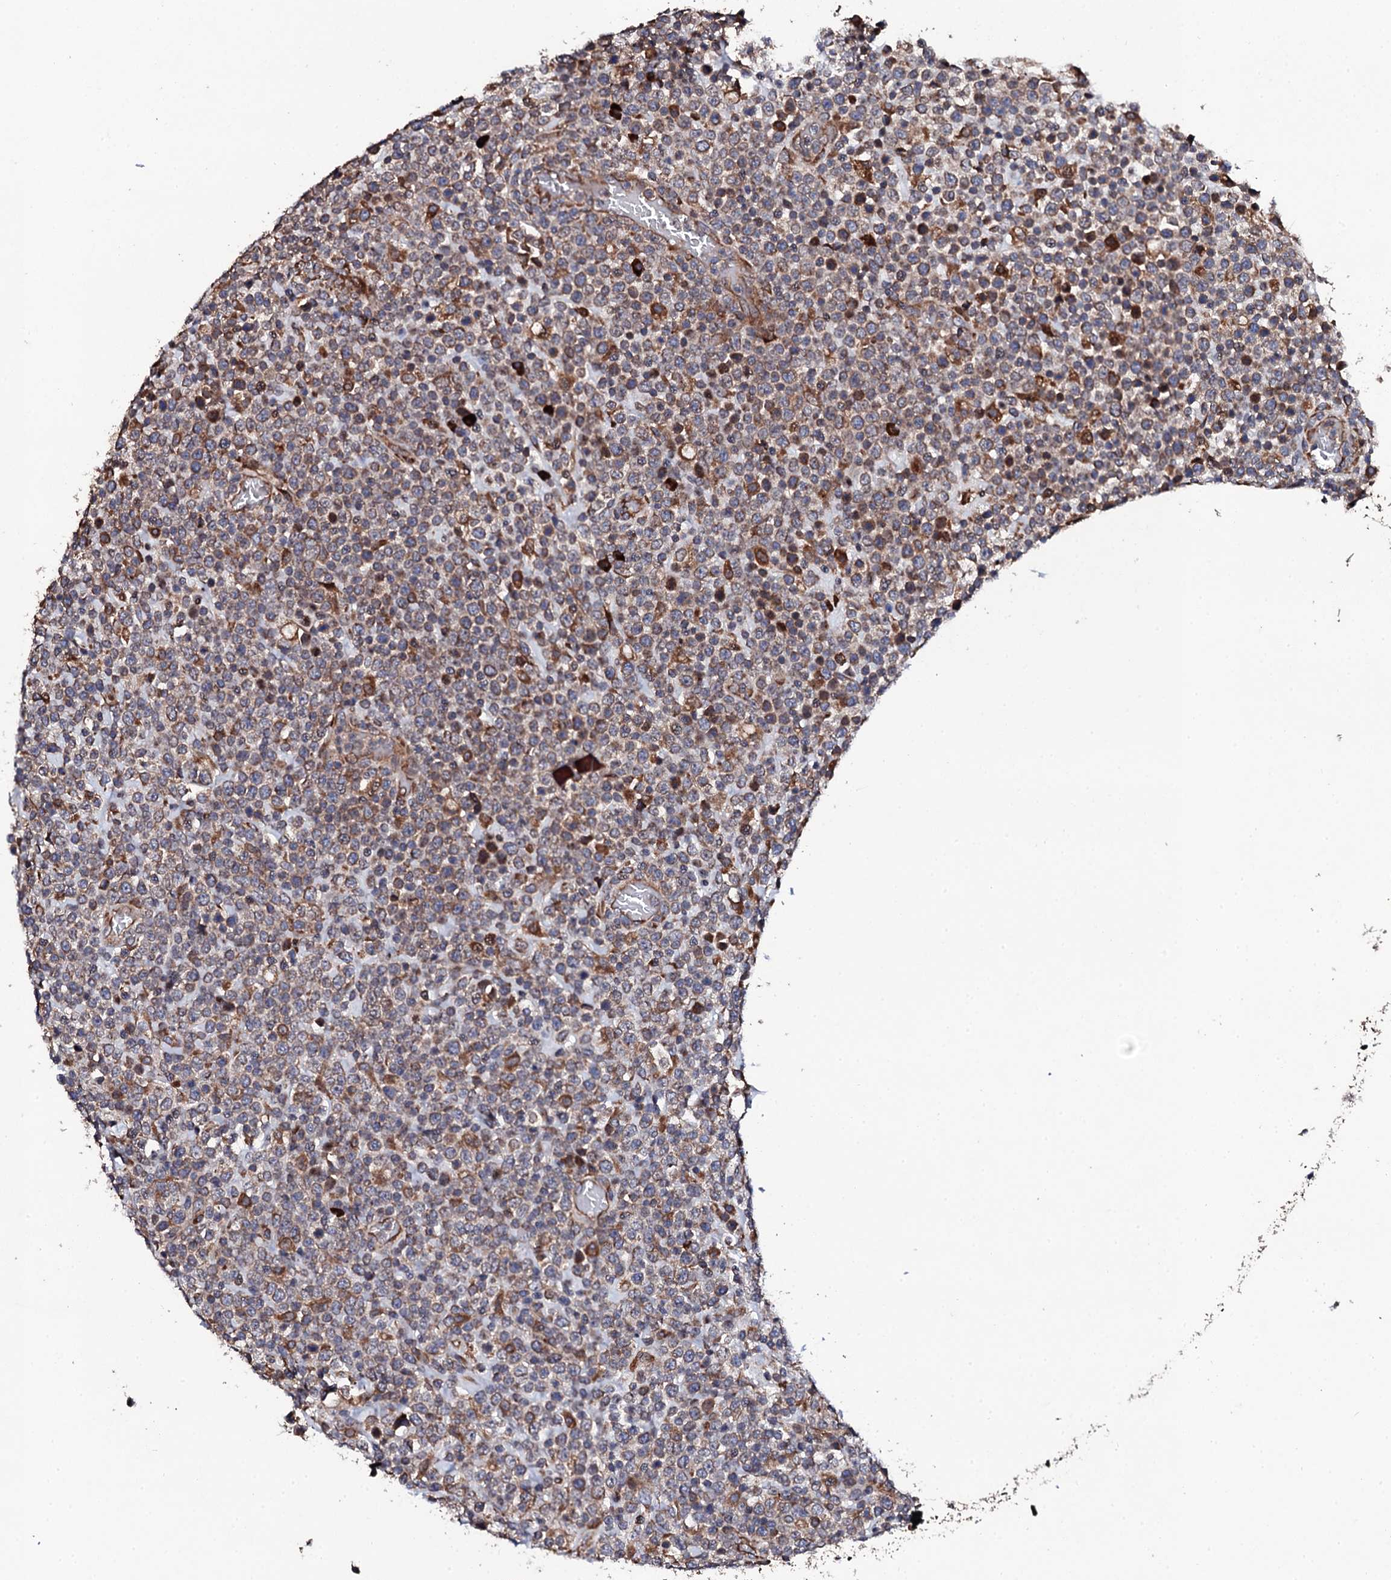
{"staining": {"intensity": "moderate", "quantity": ">75%", "location": "cytoplasmic/membranous"}, "tissue": "lymphoma", "cell_type": "Tumor cells", "image_type": "cancer", "snomed": [{"axis": "morphology", "description": "Malignant lymphoma, non-Hodgkin's type, High grade"}, {"axis": "topography", "description": "Colon"}], "caption": "Approximately >75% of tumor cells in lymphoma show moderate cytoplasmic/membranous protein expression as visualized by brown immunohistochemical staining.", "gene": "LIPT2", "patient": {"sex": "female", "age": 53}}